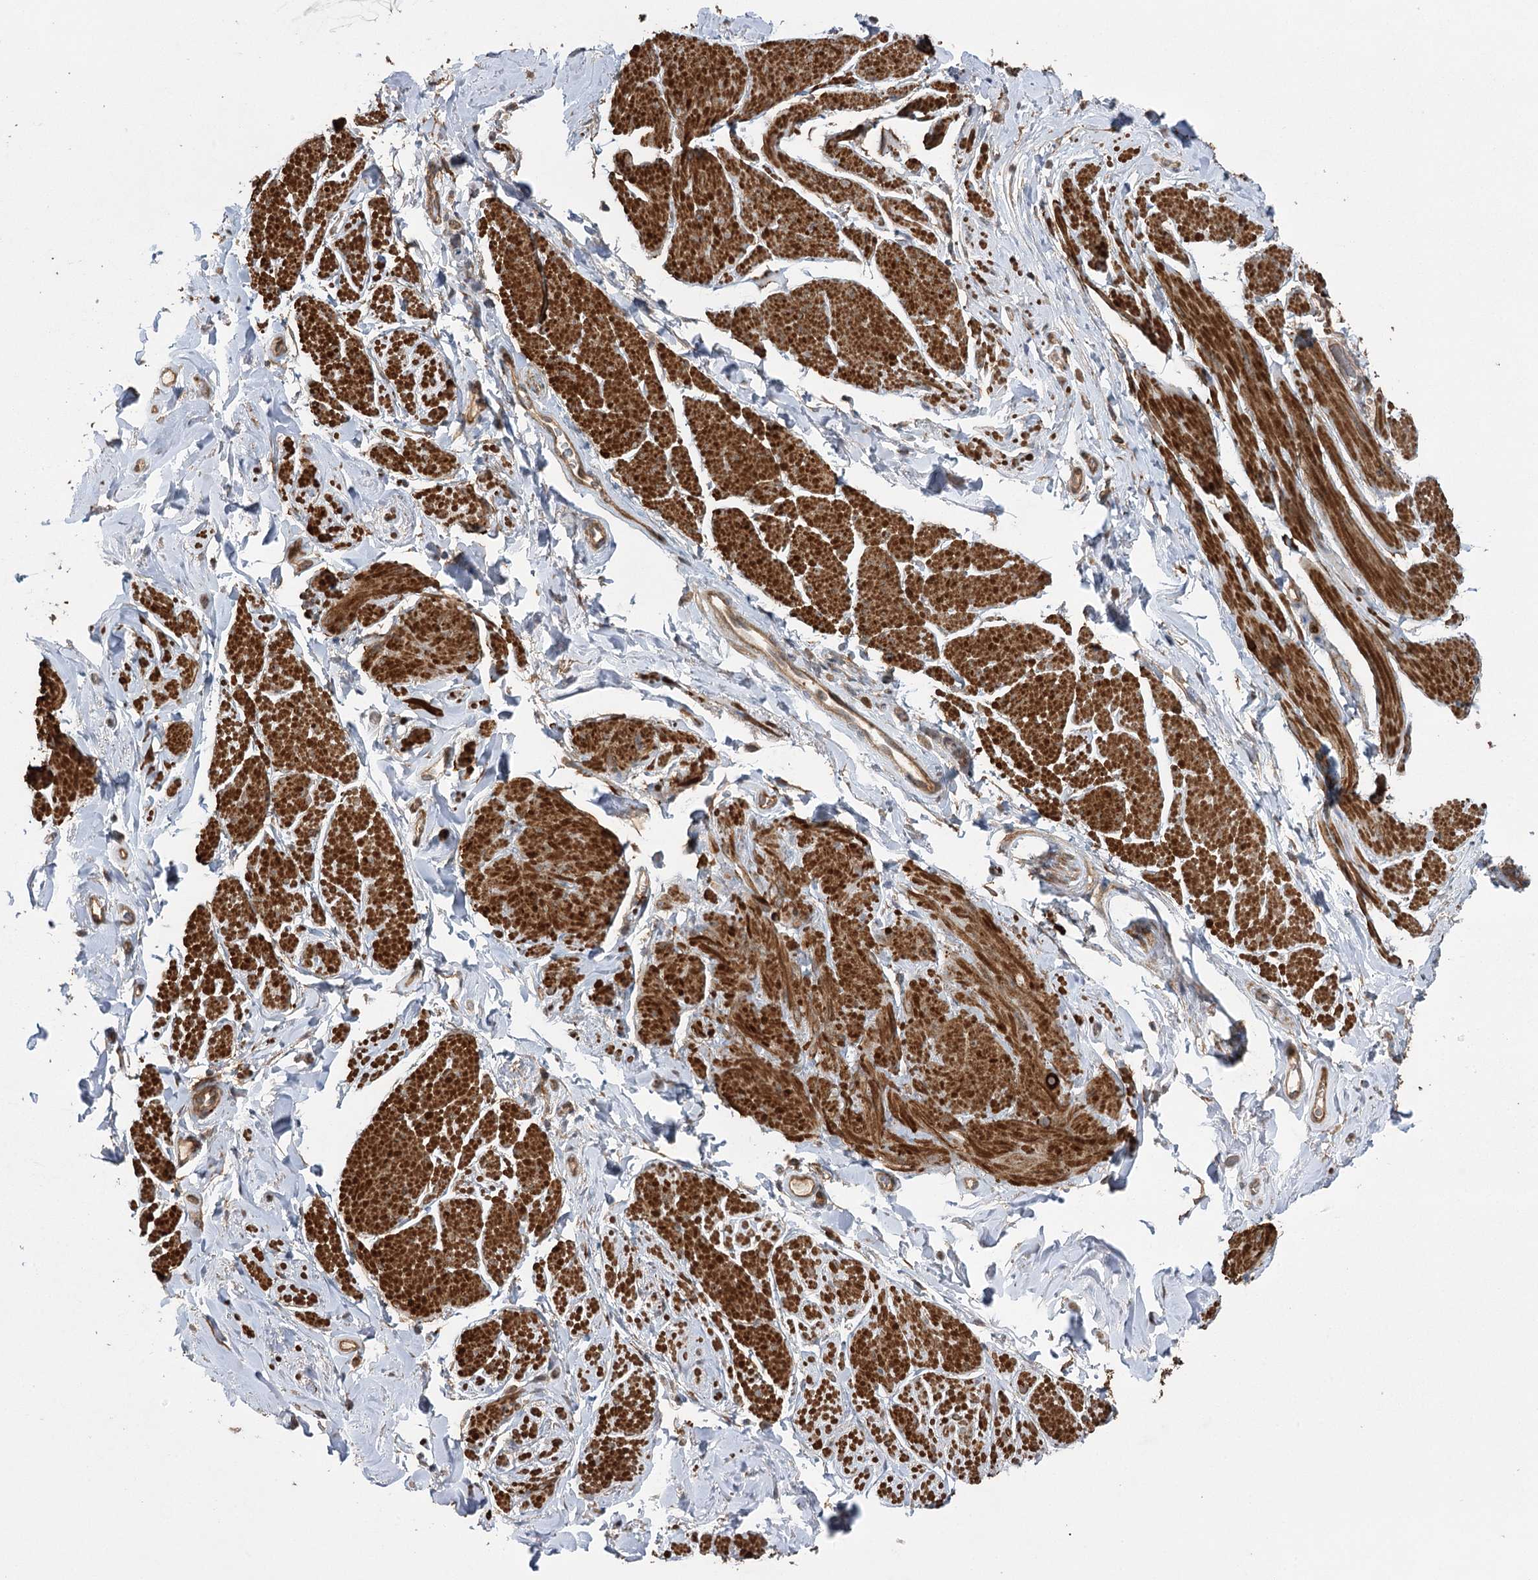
{"staining": {"intensity": "strong", "quantity": ">75%", "location": "cytoplasmic/membranous"}, "tissue": "smooth muscle", "cell_type": "Smooth muscle cells", "image_type": "normal", "snomed": [{"axis": "morphology", "description": "Normal tissue, NOS"}, {"axis": "topography", "description": "Smooth muscle"}, {"axis": "topography", "description": "Peripheral nerve tissue"}], "caption": "Benign smooth muscle was stained to show a protein in brown. There is high levels of strong cytoplasmic/membranous staining in approximately >75% of smooth muscle cells. (IHC, brightfield microscopy, high magnification).", "gene": "KCNN2", "patient": {"sex": "male", "age": 69}}